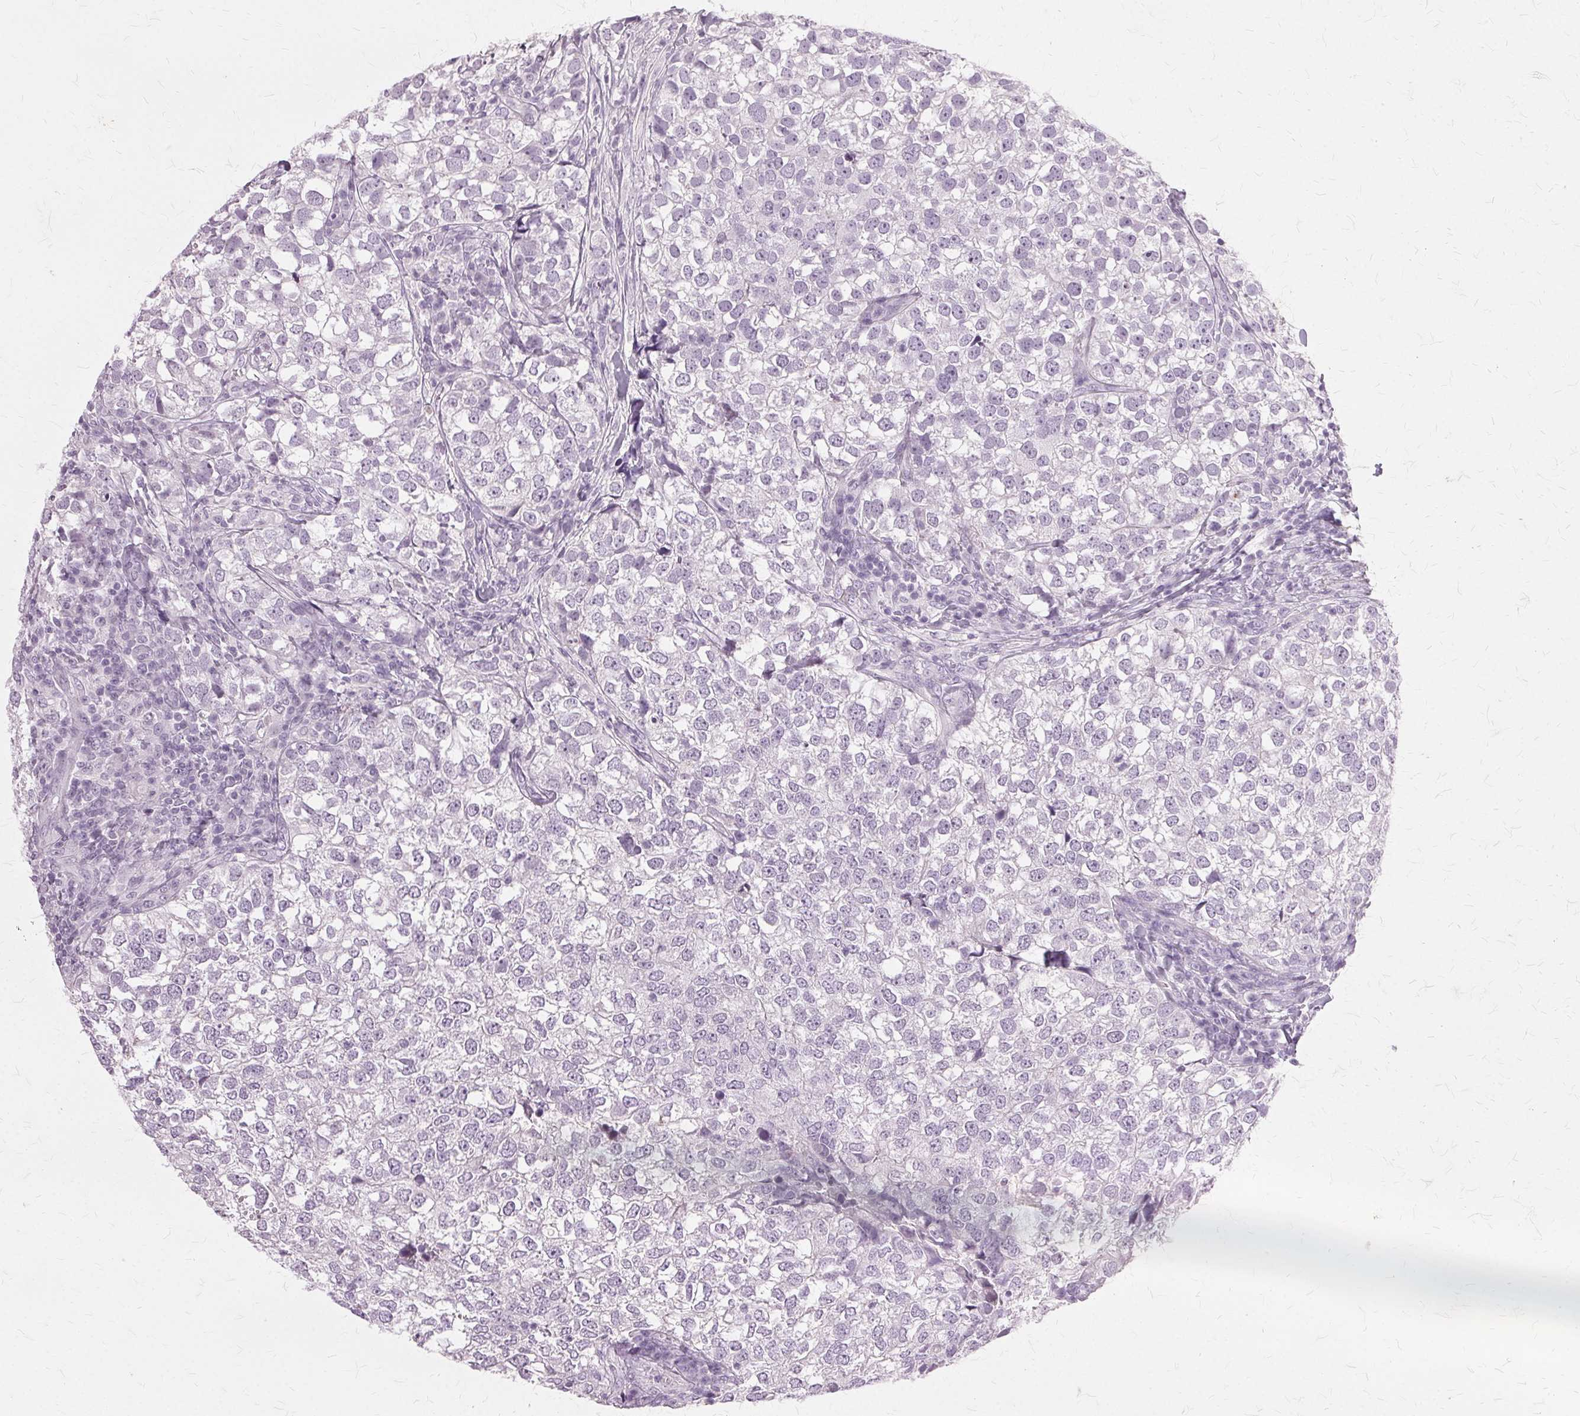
{"staining": {"intensity": "negative", "quantity": "none", "location": "none"}, "tissue": "breast cancer", "cell_type": "Tumor cells", "image_type": "cancer", "snomed": [{"axis": "morphology", "description": "Duct carcinoma"}, {"axis": "topography", "description": "Breast"}], "caption": "Tumor cells show no significant expression in breast invasive ductal carcinoma.", "gene": "SLC45A3", "patient": {"sex": "female", "age": 30}}